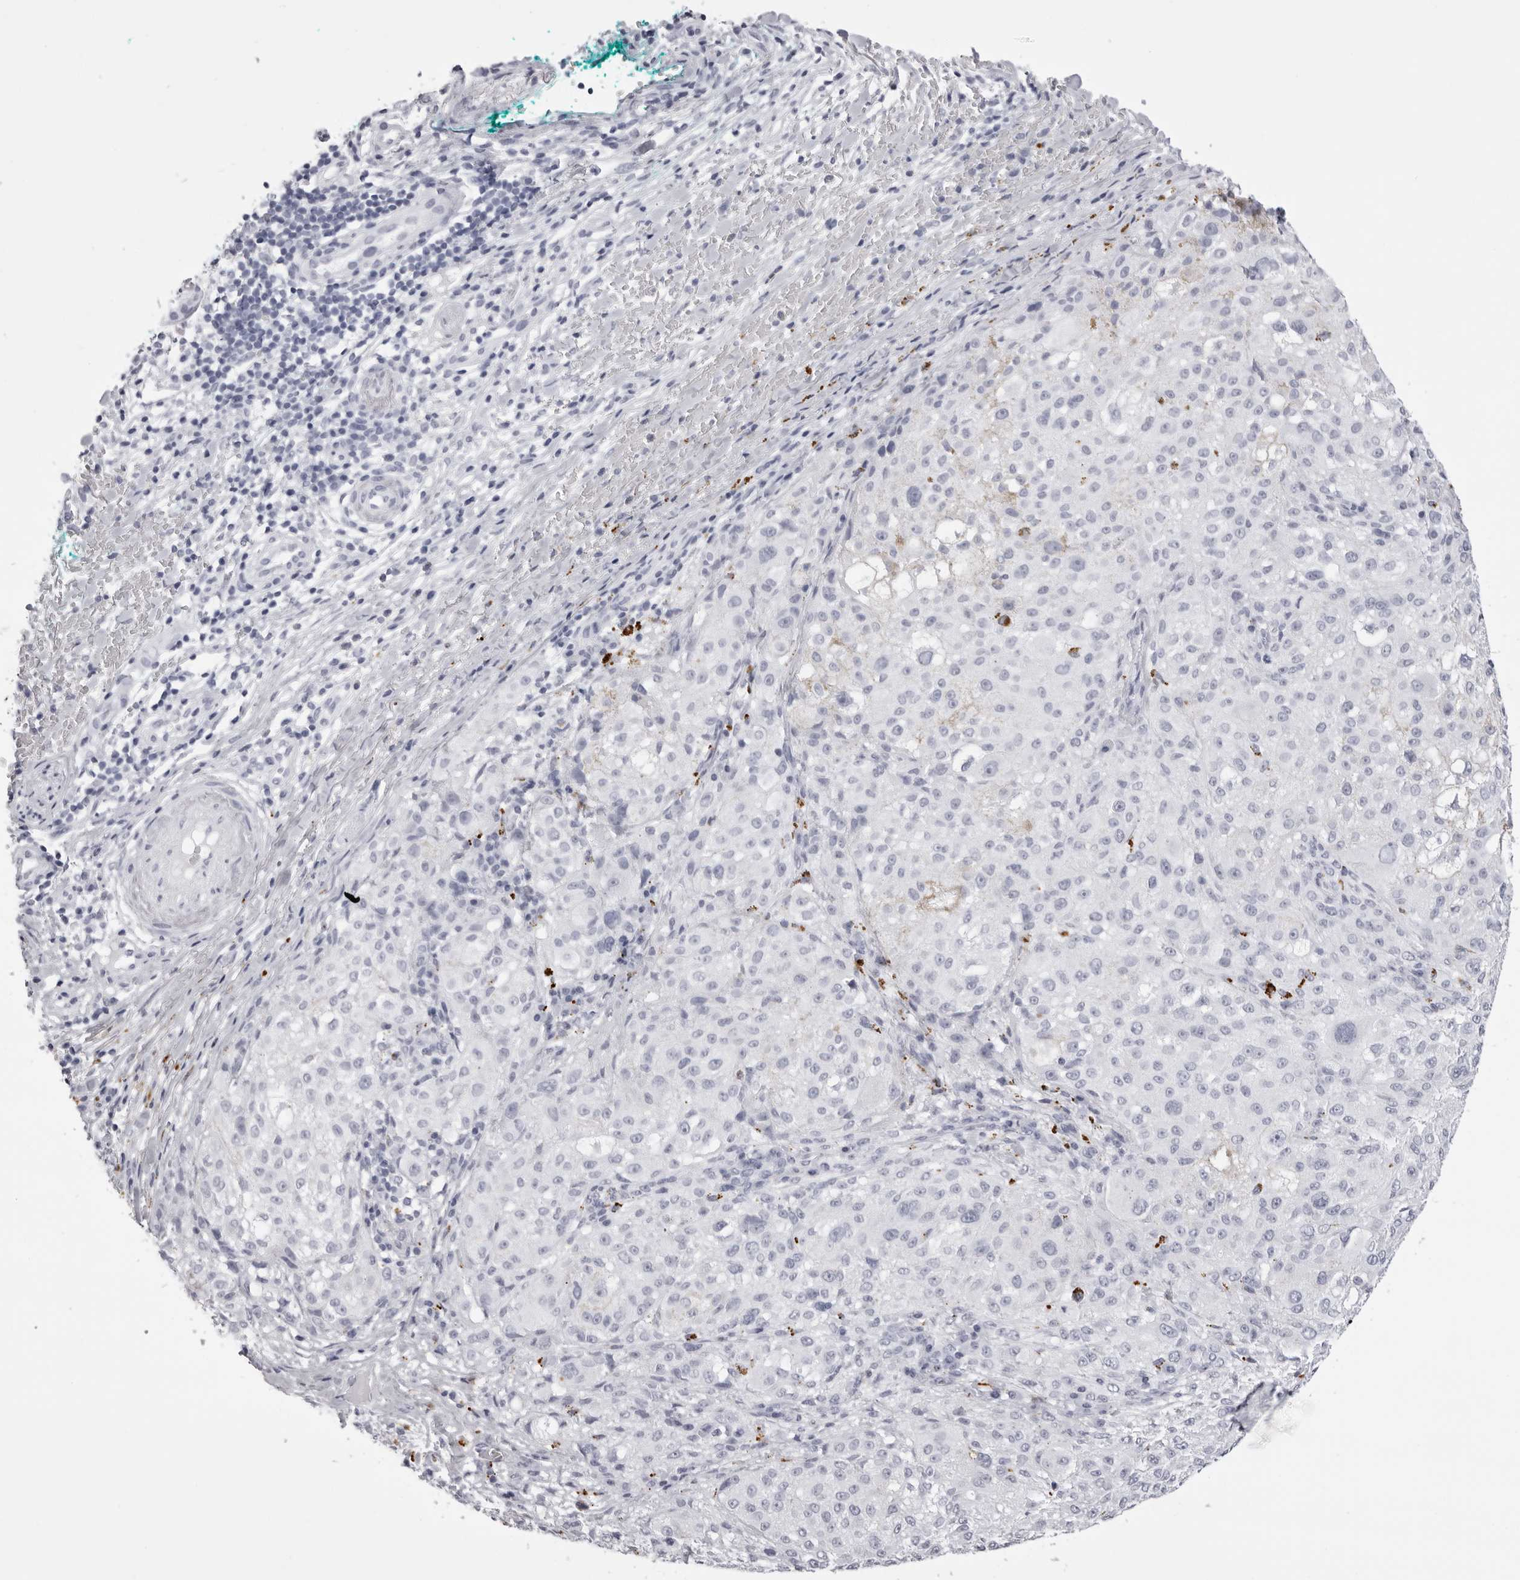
{"staining": {"intensity": "negative", "quantity": "none", "location": "none"}, "tissue": "melanoma", "cell_type": "Tumor cells", "image_type": "cancer", "snomed": [{"axis": "morphology", "description": "Necrosis, NOS"}, {"axis": "morphology", "description": "Malignant melanoma, NOS"}, {"axis": "topography", "description": "Skin"}], "caption": "Immunohistochemistry (IHC) micrograph of human malignant melanoma stained for a protein (brown), which demonstrates no expression in tumor cells. (DAB (3,3'-diaminobenzidine) IHC with hematoxylin counter stain).", "gene": "RHO", "patient": {"sex": "female", "age": 87}}